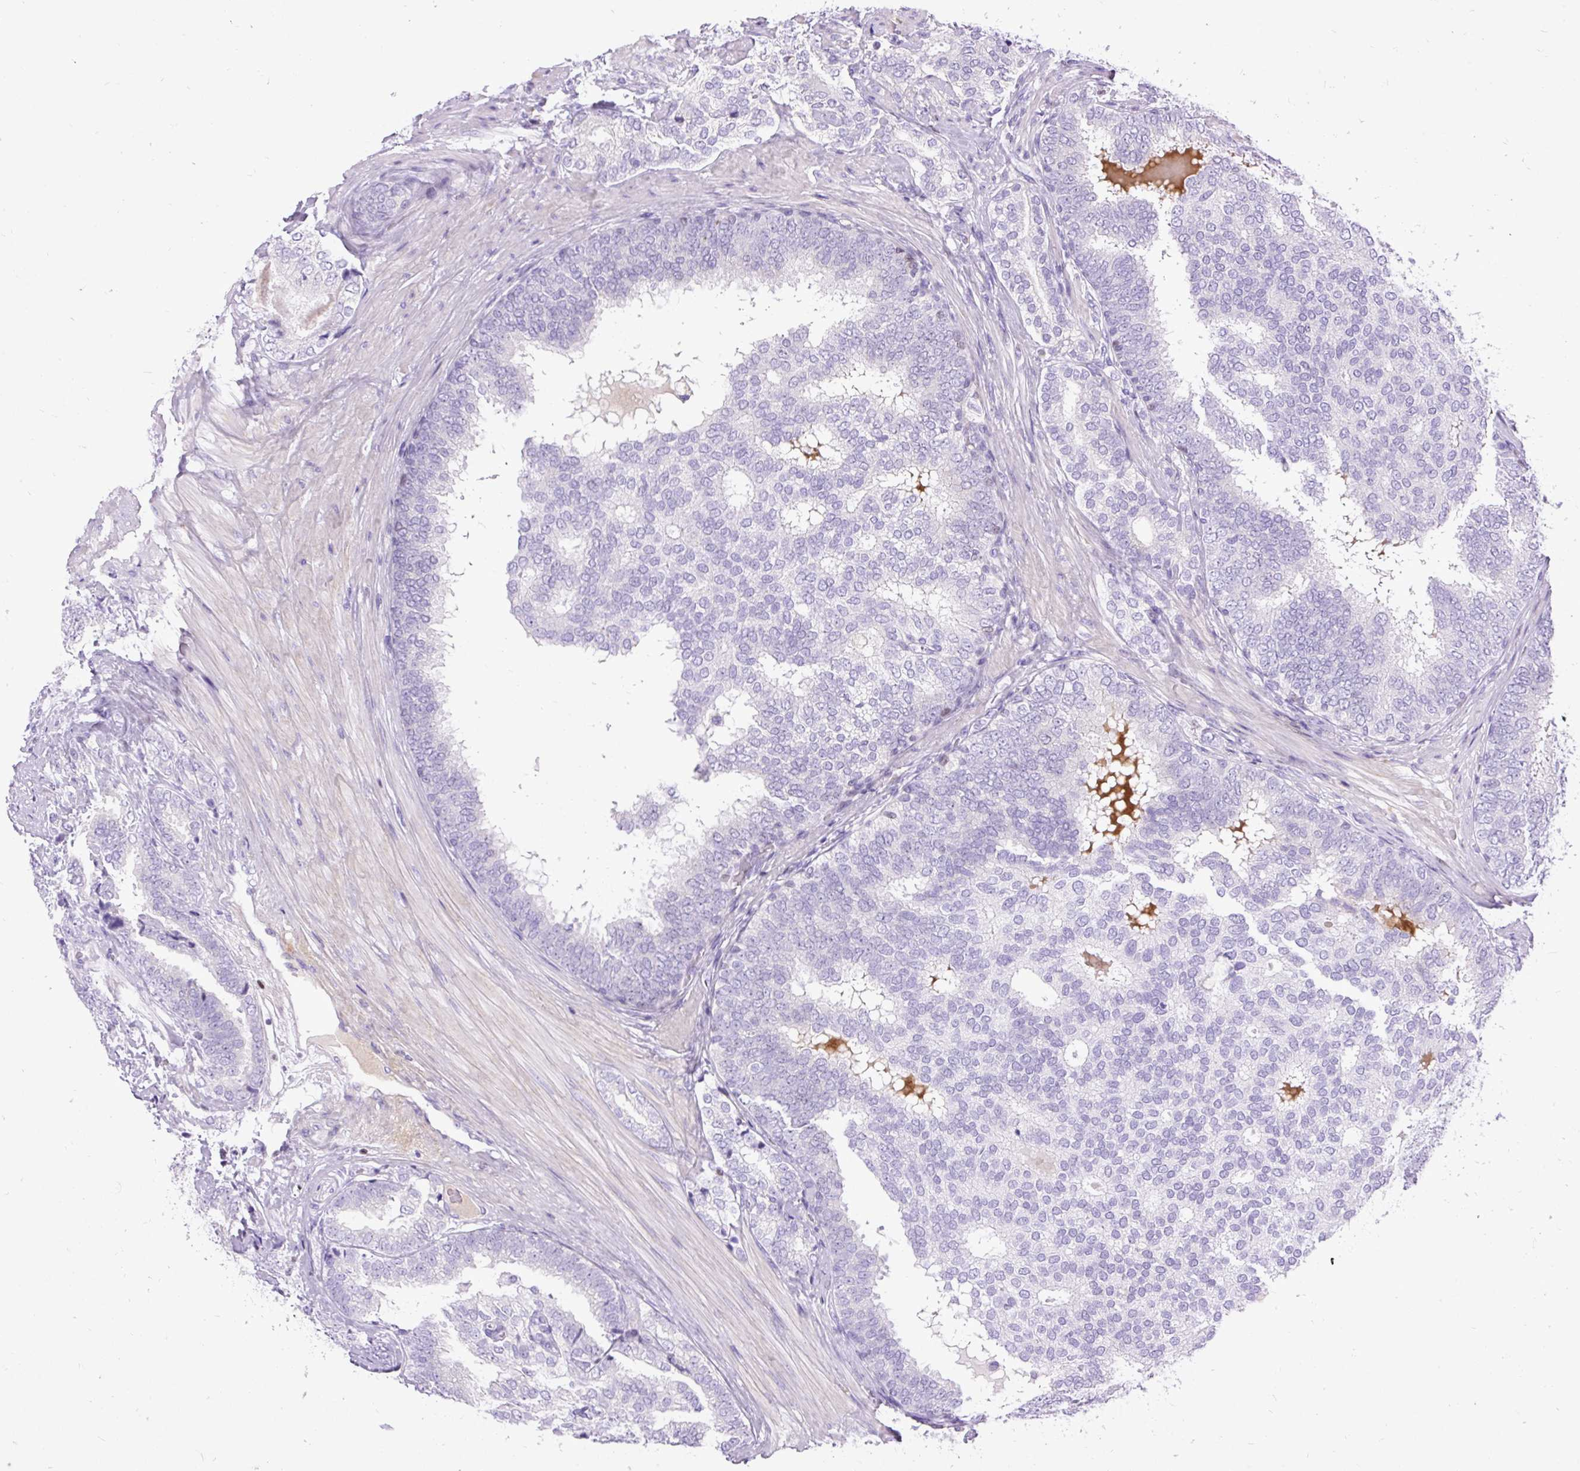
{"staining": {"intensity": "negative", "quantity": "none", "location": "none"}, "tissue": "prostate cancer", "cell_type": "Tumor cells", "image_type": "cancer", "snomed": [{"axis": "morphology", "description": "Adenocarcinoma, High grade"}, {"axis": "topography", "description": "Prostate"}], "caption": "An image of human prostate adenocarcinoma (high-grade) is negative for staining in tumor cells.", "gene": "SPC24", "patient": {"sex": "male", "age": 72}}